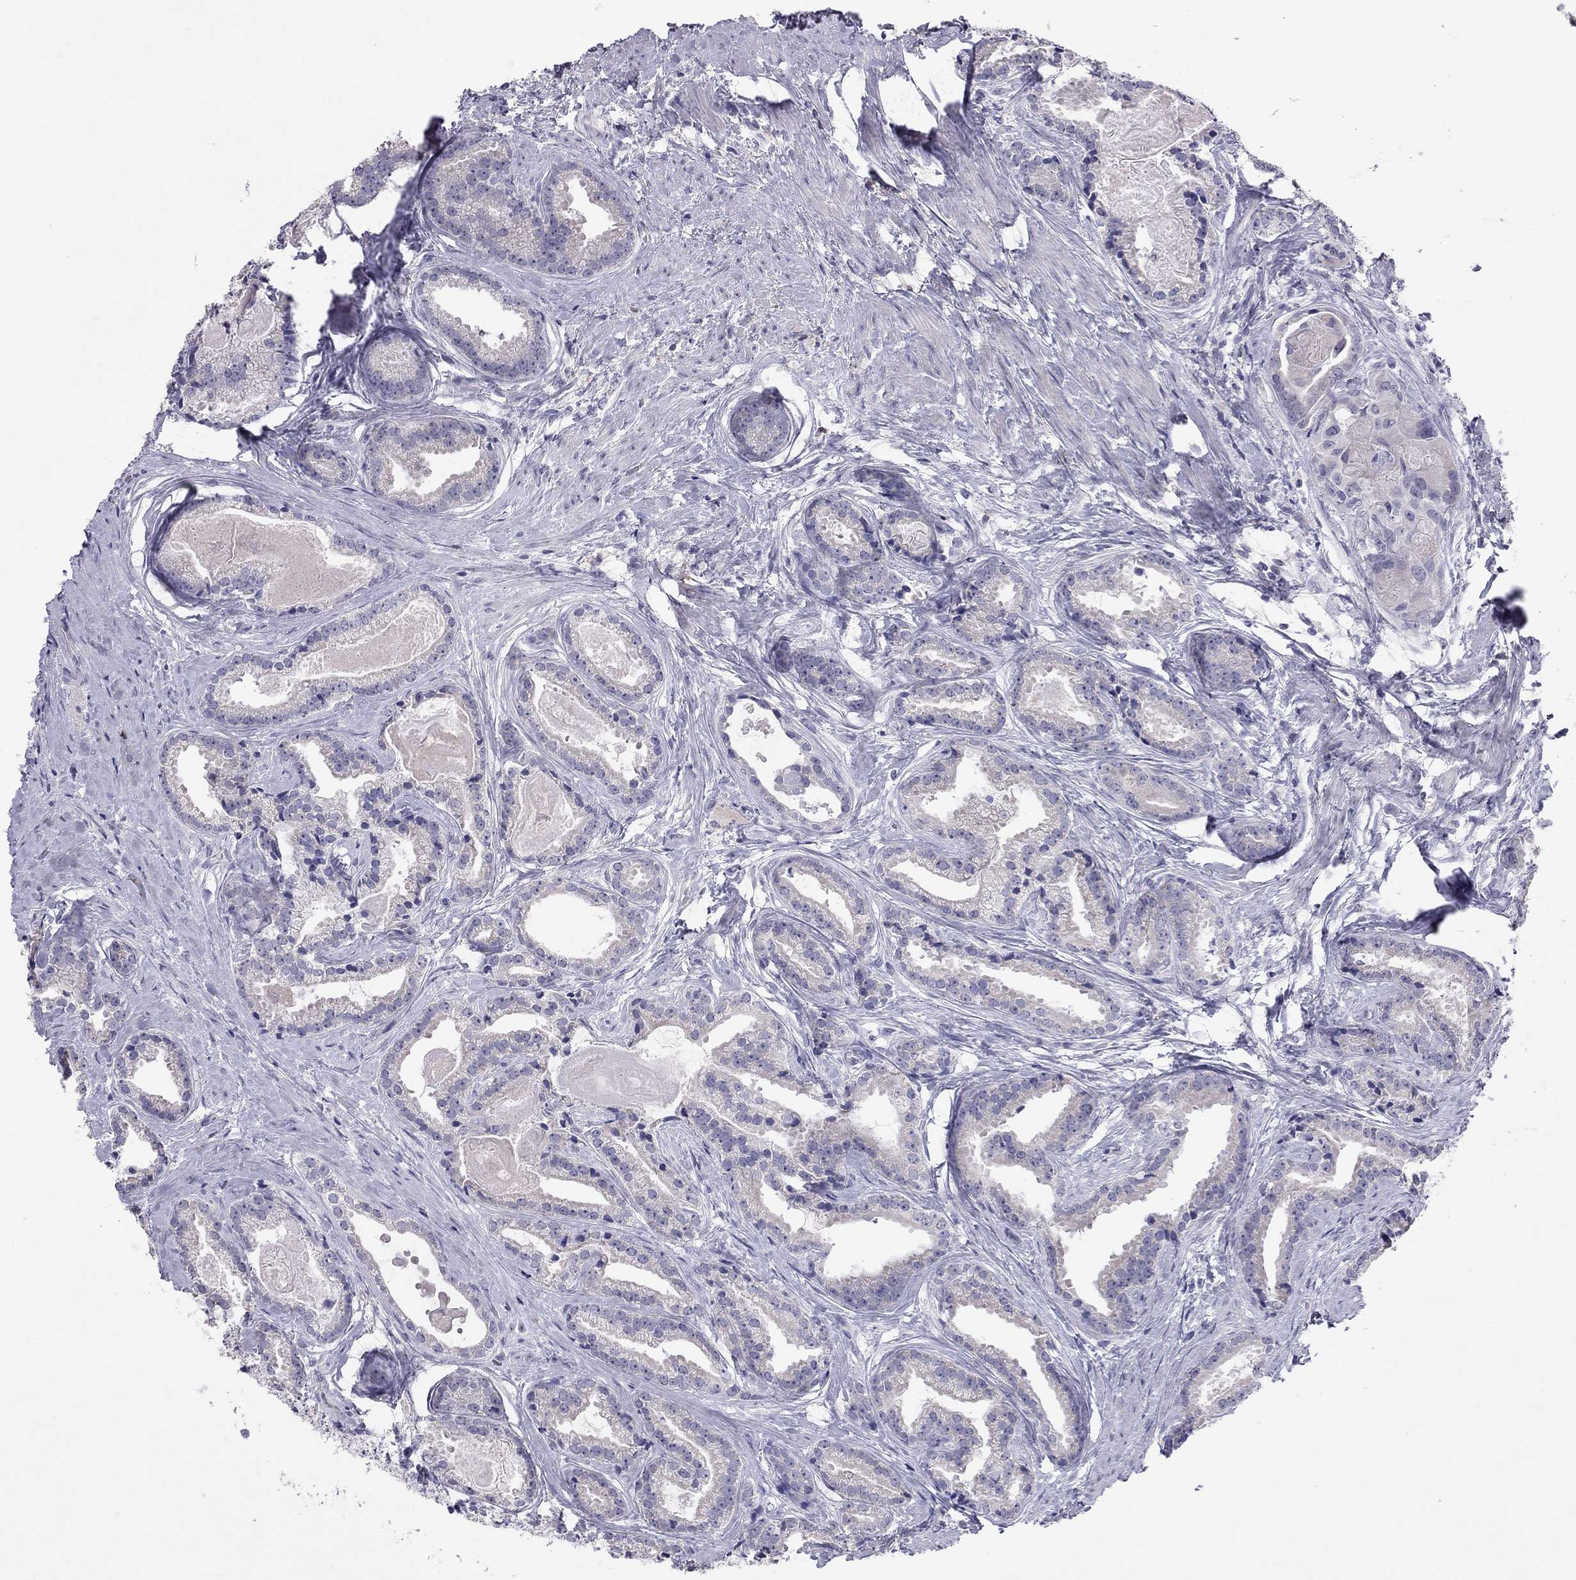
{"staining": {"intensity": "negative", "quantity": "none", "location": "none"}, "tissue": "prostate cancer", "cell_type": "Tumor cells", "image_type": "cancer", "snomed": [{"axis": "morphology", "description": "Adenocarcinoma, NOS"}, {"axis": "morphology", "description": "Adenocarcinoma, High grade"}, {"axis": "topography", "description": "Prostate"}], "caption": "Tumor cells show no significant positivity in prostate cancer. (Brightfield microscopy of DAB (3,3'-diaminobenzidine) IHC at high magnification).", "gene": "PPP1R3A", "patient": {"sex": "male", "age": 64}}